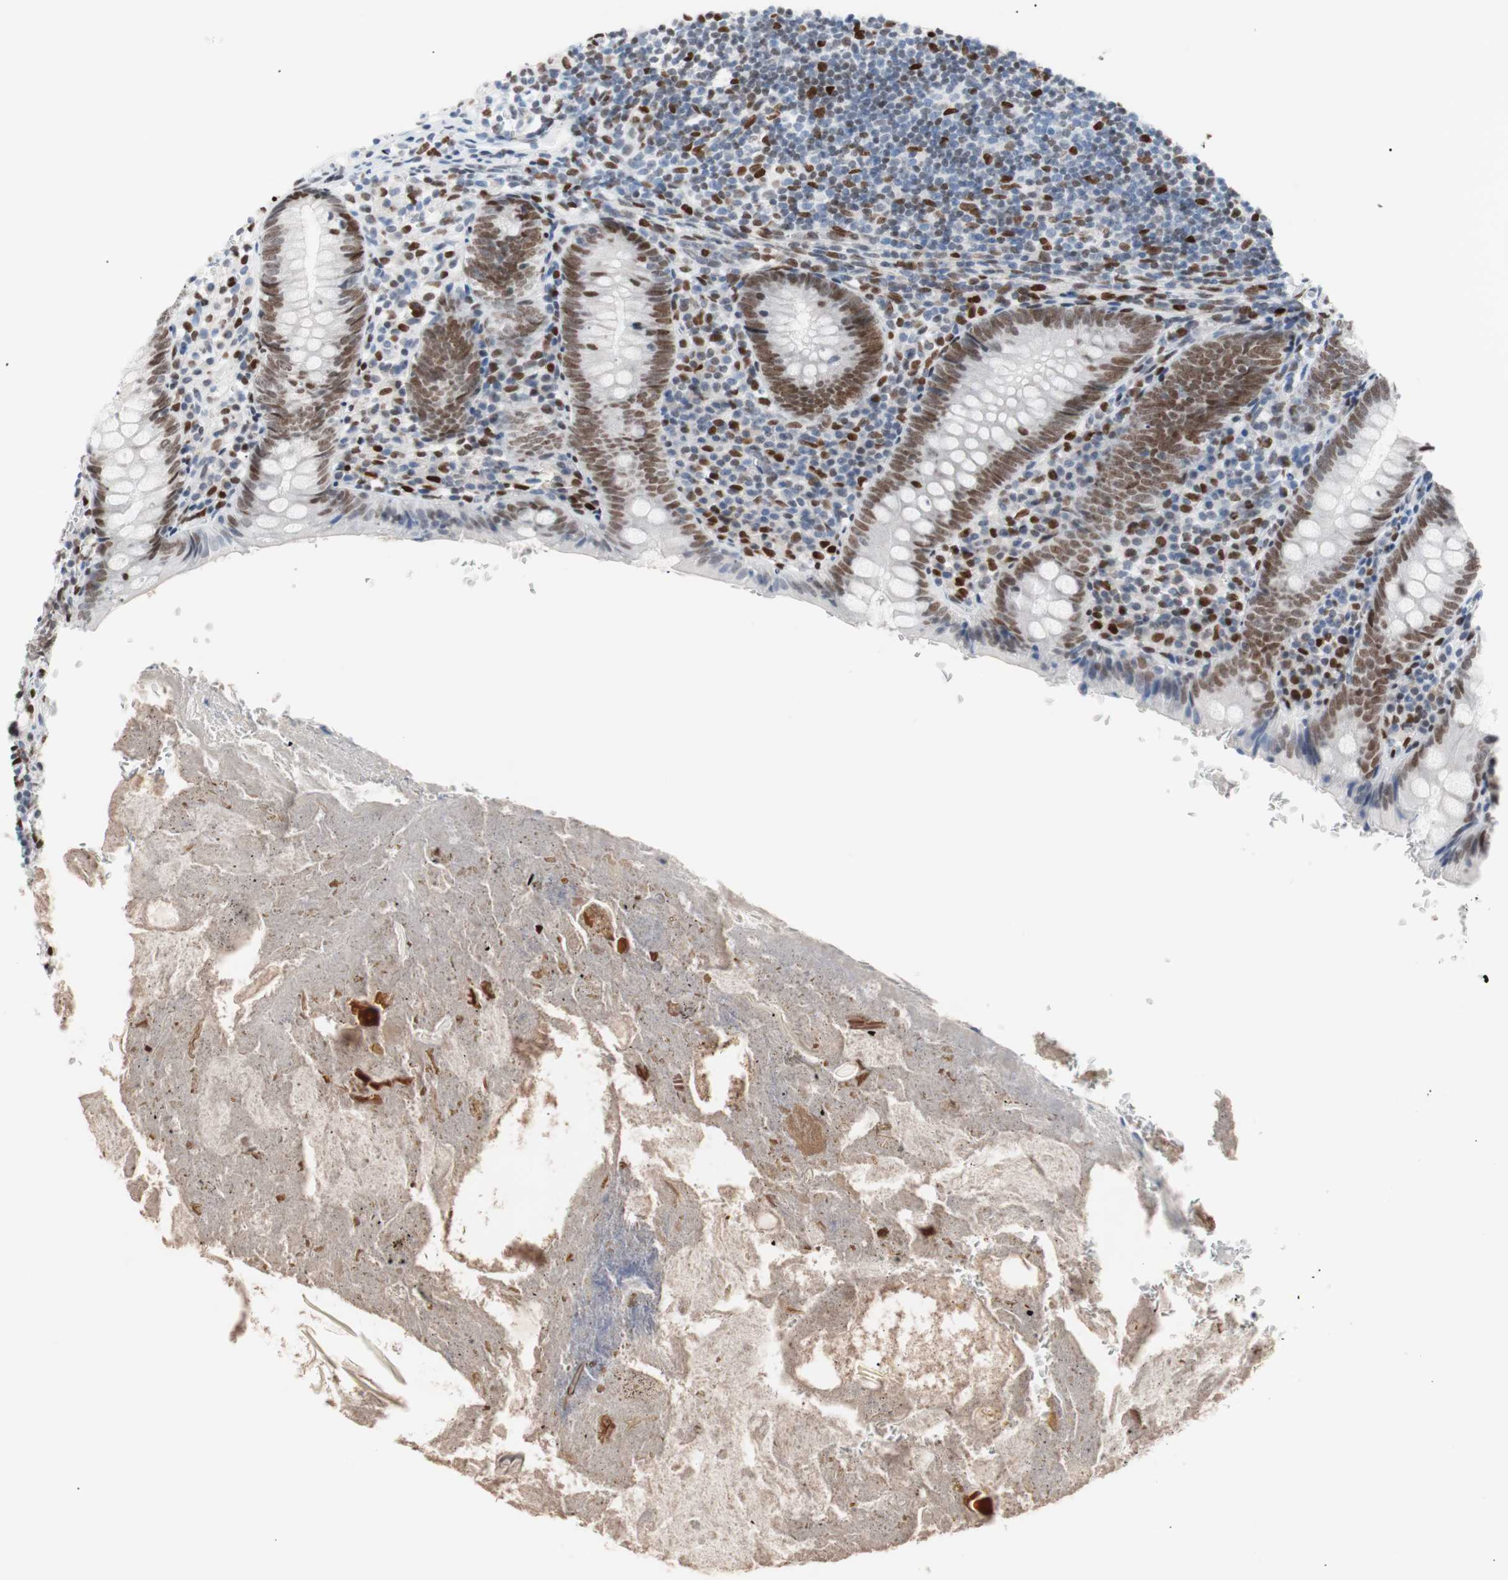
{"staining": {"intensity": "moderate", "quantity": ">75%", "location": "nuclear"}, "tissue": "appendix", "cell_type": "Glandular cells", "image_type": "normal", "snomed": [{"axis": "morphology", "description": "Normal tissue, NOS"}, {"axis": "topography", "description": "Appendix"}], "caption": "This micrograph displays normal appendix stained with immunohistochemistry (IHC) to label a protein in brown. The nuclear of glandular cells show moderate positivity for the protein. Nuclei are counter-stained blue.", "gene": "CEBPB", "patient": {"sex": "female", "age": 10}}